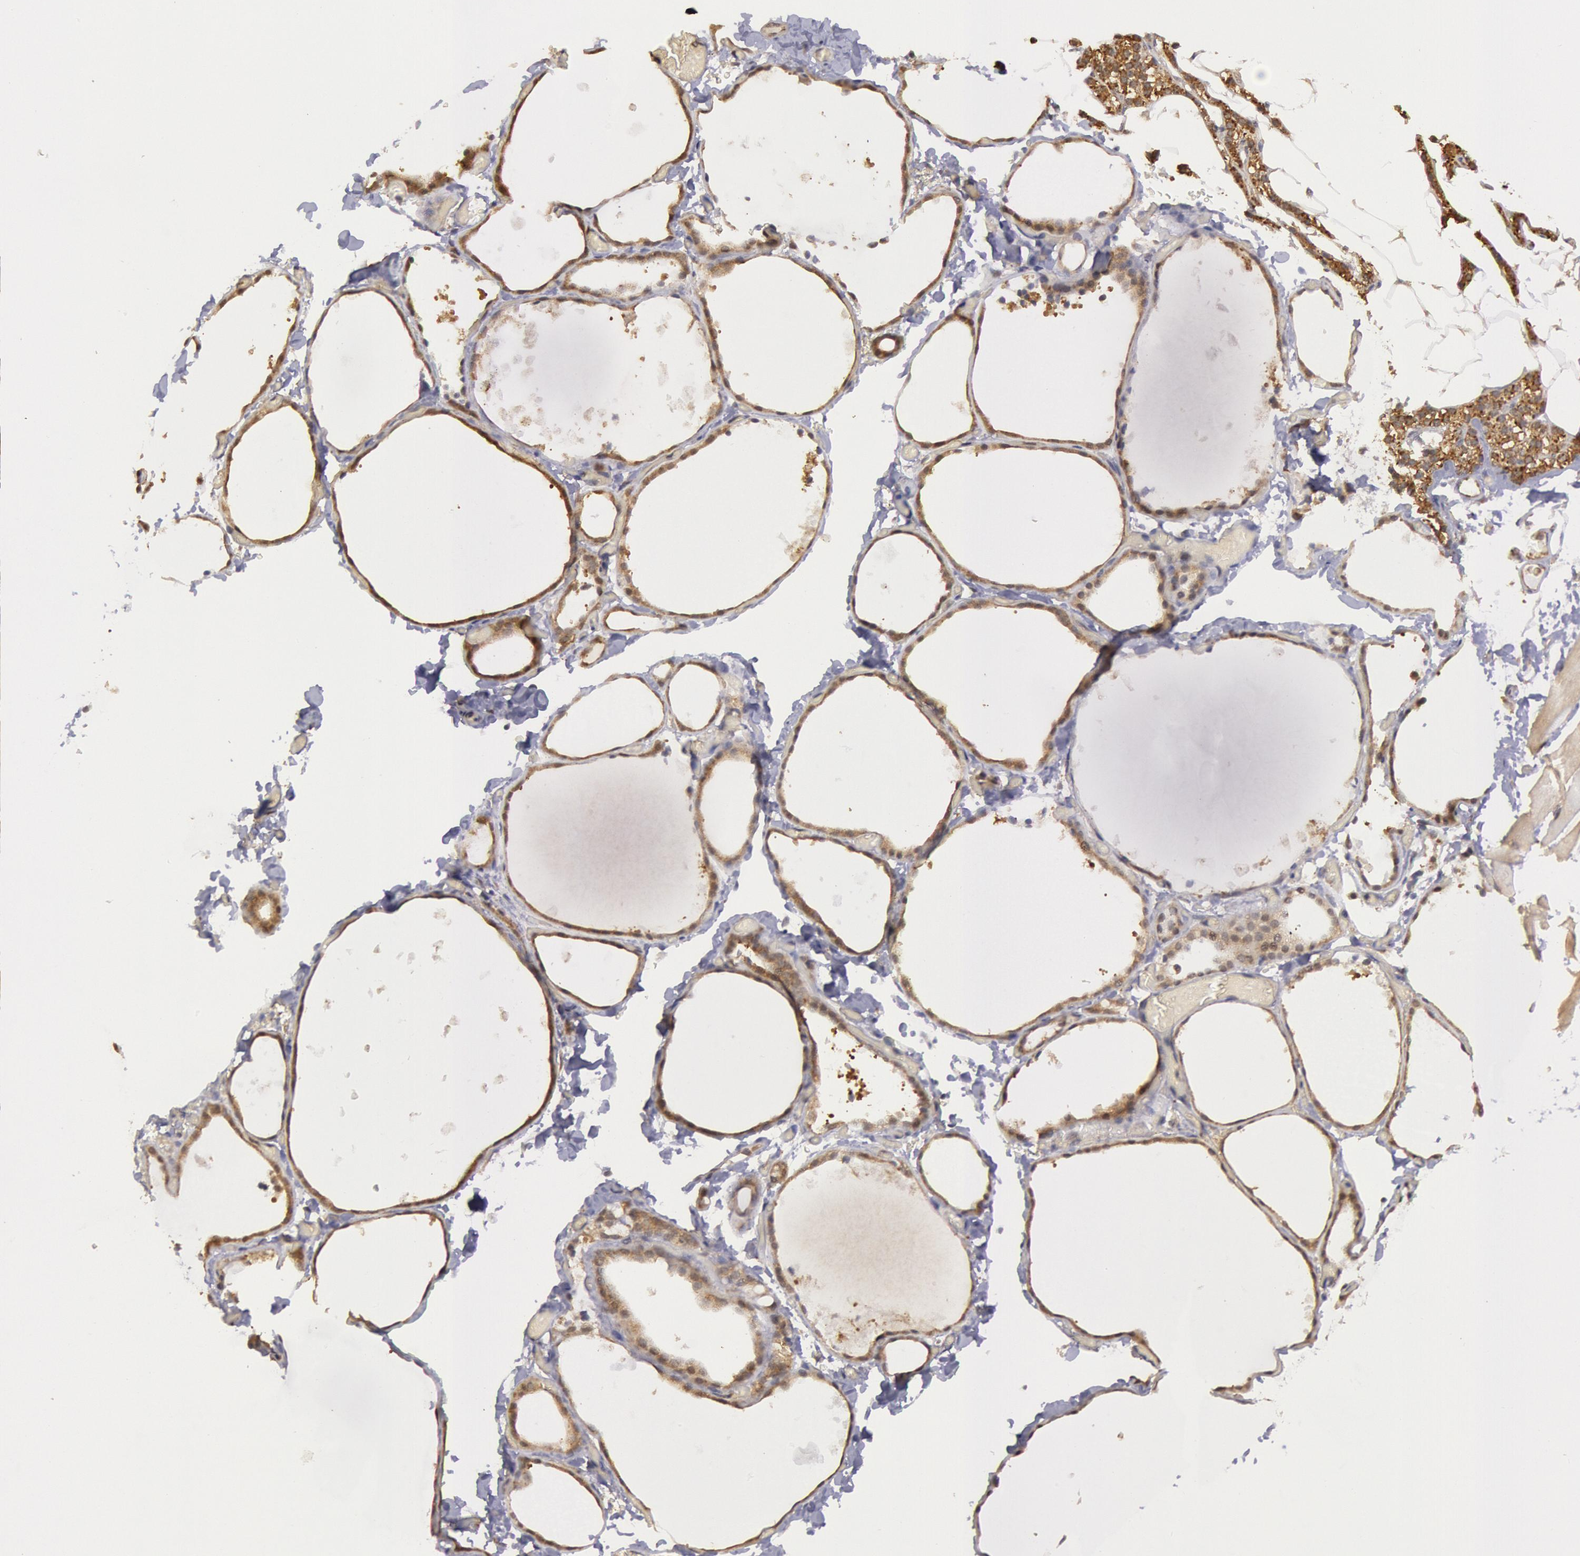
{"staining": {"intensity": "moderate", "quantity": ">75%", "location": "cytoplasmic/membranous"}, "tissue": "thyroid gland", "cell_type": "Glandular cells", "image_type": "normal", "snomed": [{"axis": "morphology", "description": "Normal tissue, NOS"}, {"axis": "topography", "description": "Thyroid gland"}], "caption": "Protein staining of normal thyroid gland shows moderate cytoplasmic/membranous expression in approximately >75% of glandular cells.", "gene": "USP14", "patient": {"sex": "female", "age": 22}}